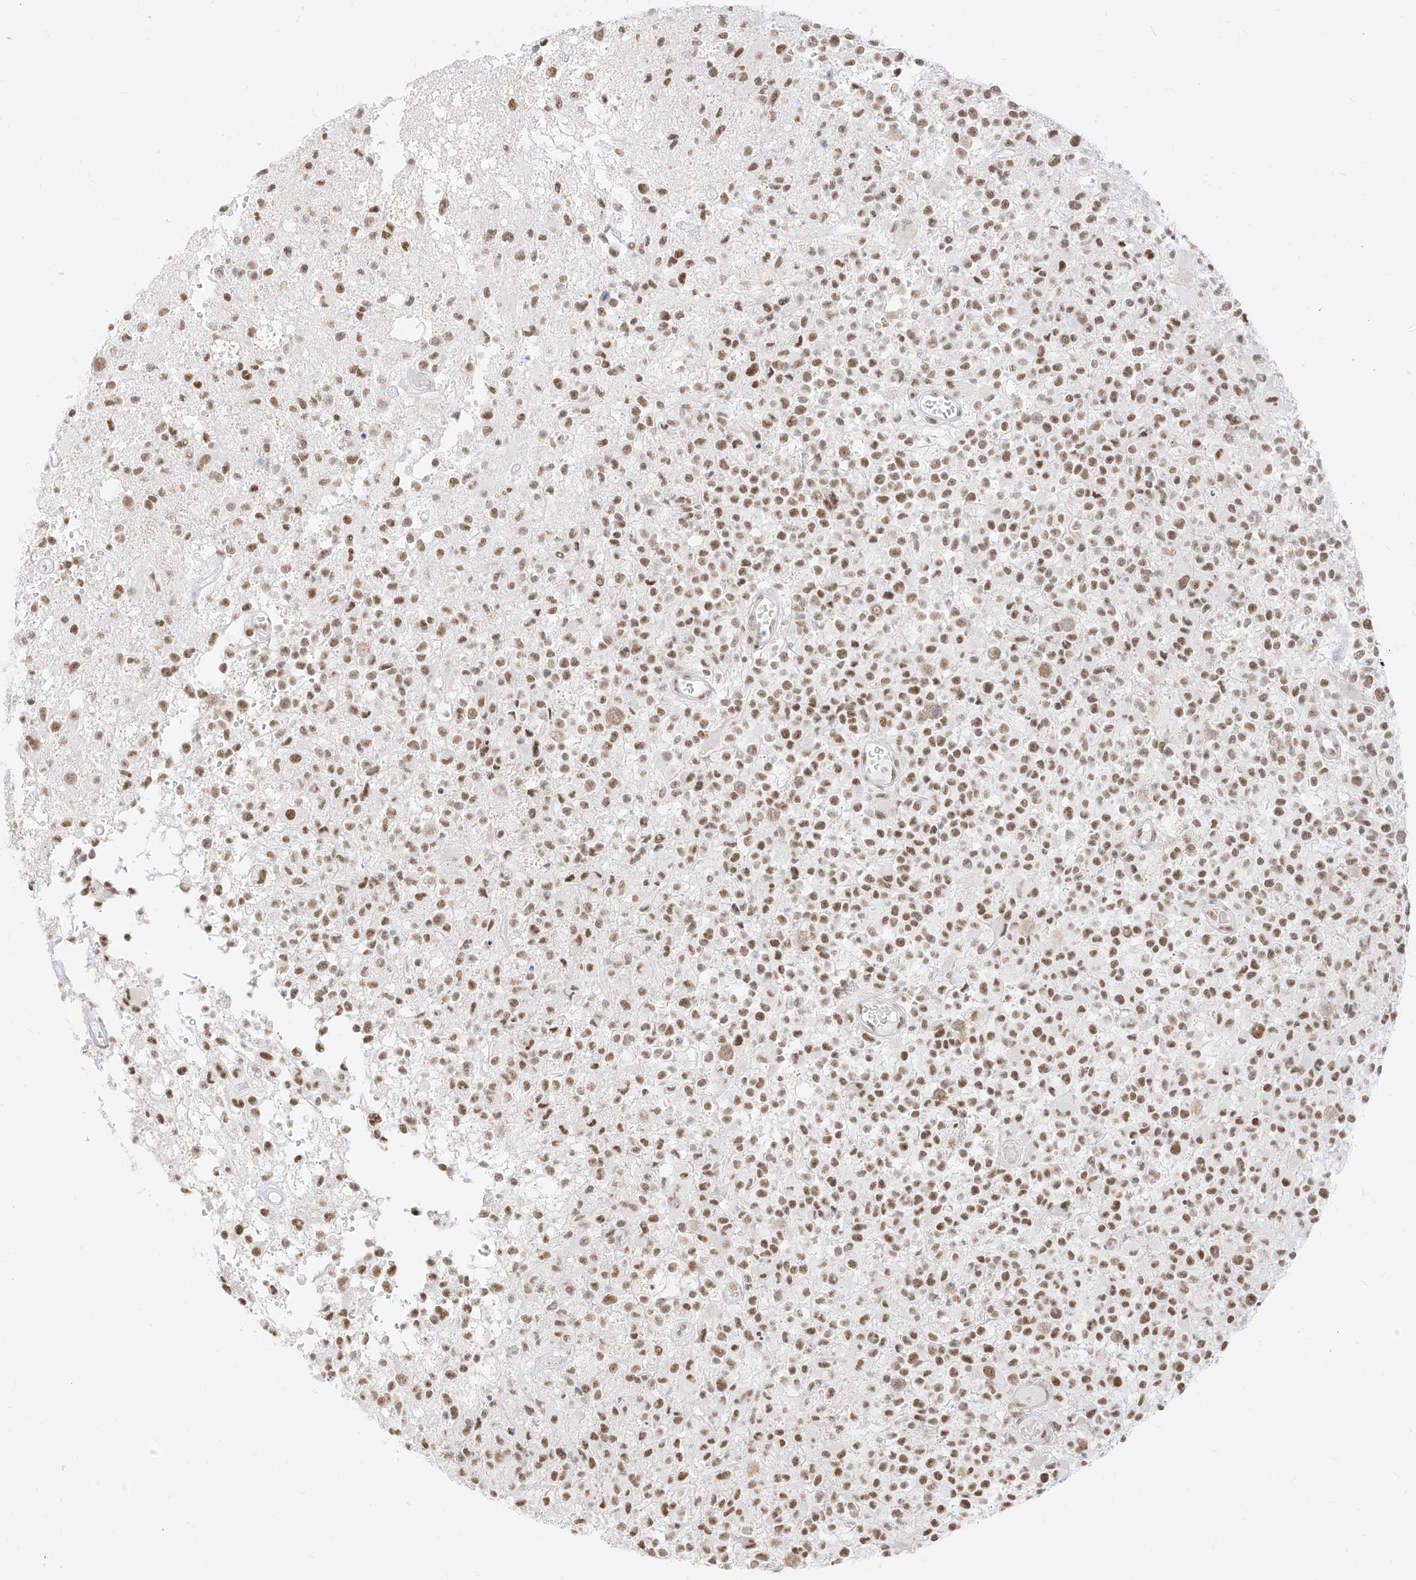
{"staining": {"intensity": "moderate", "quantity": ">75%", "location": "nuclear"}, "tissue": "glioma", "cell_type": "Tumor cells", "image_type": "cancer", "snomed": [{"axis": "morphology", "description": "Glioma, malignant, High grade"}, {"axis": "morphology", "description": "Glioblastoma, NOS"}, {"axis": "topography", "description": "Brain"}], "caption": "This image displays malignant glioma (high-grade) stained with immunohistochemistry to label a protein in brown. The nuclear of tumor cells show moderate positivity for the protein. Nuclei are counter-stained blue.", "gene": "SUPT5H", "patient": {"sex": "male", "age": 60}}